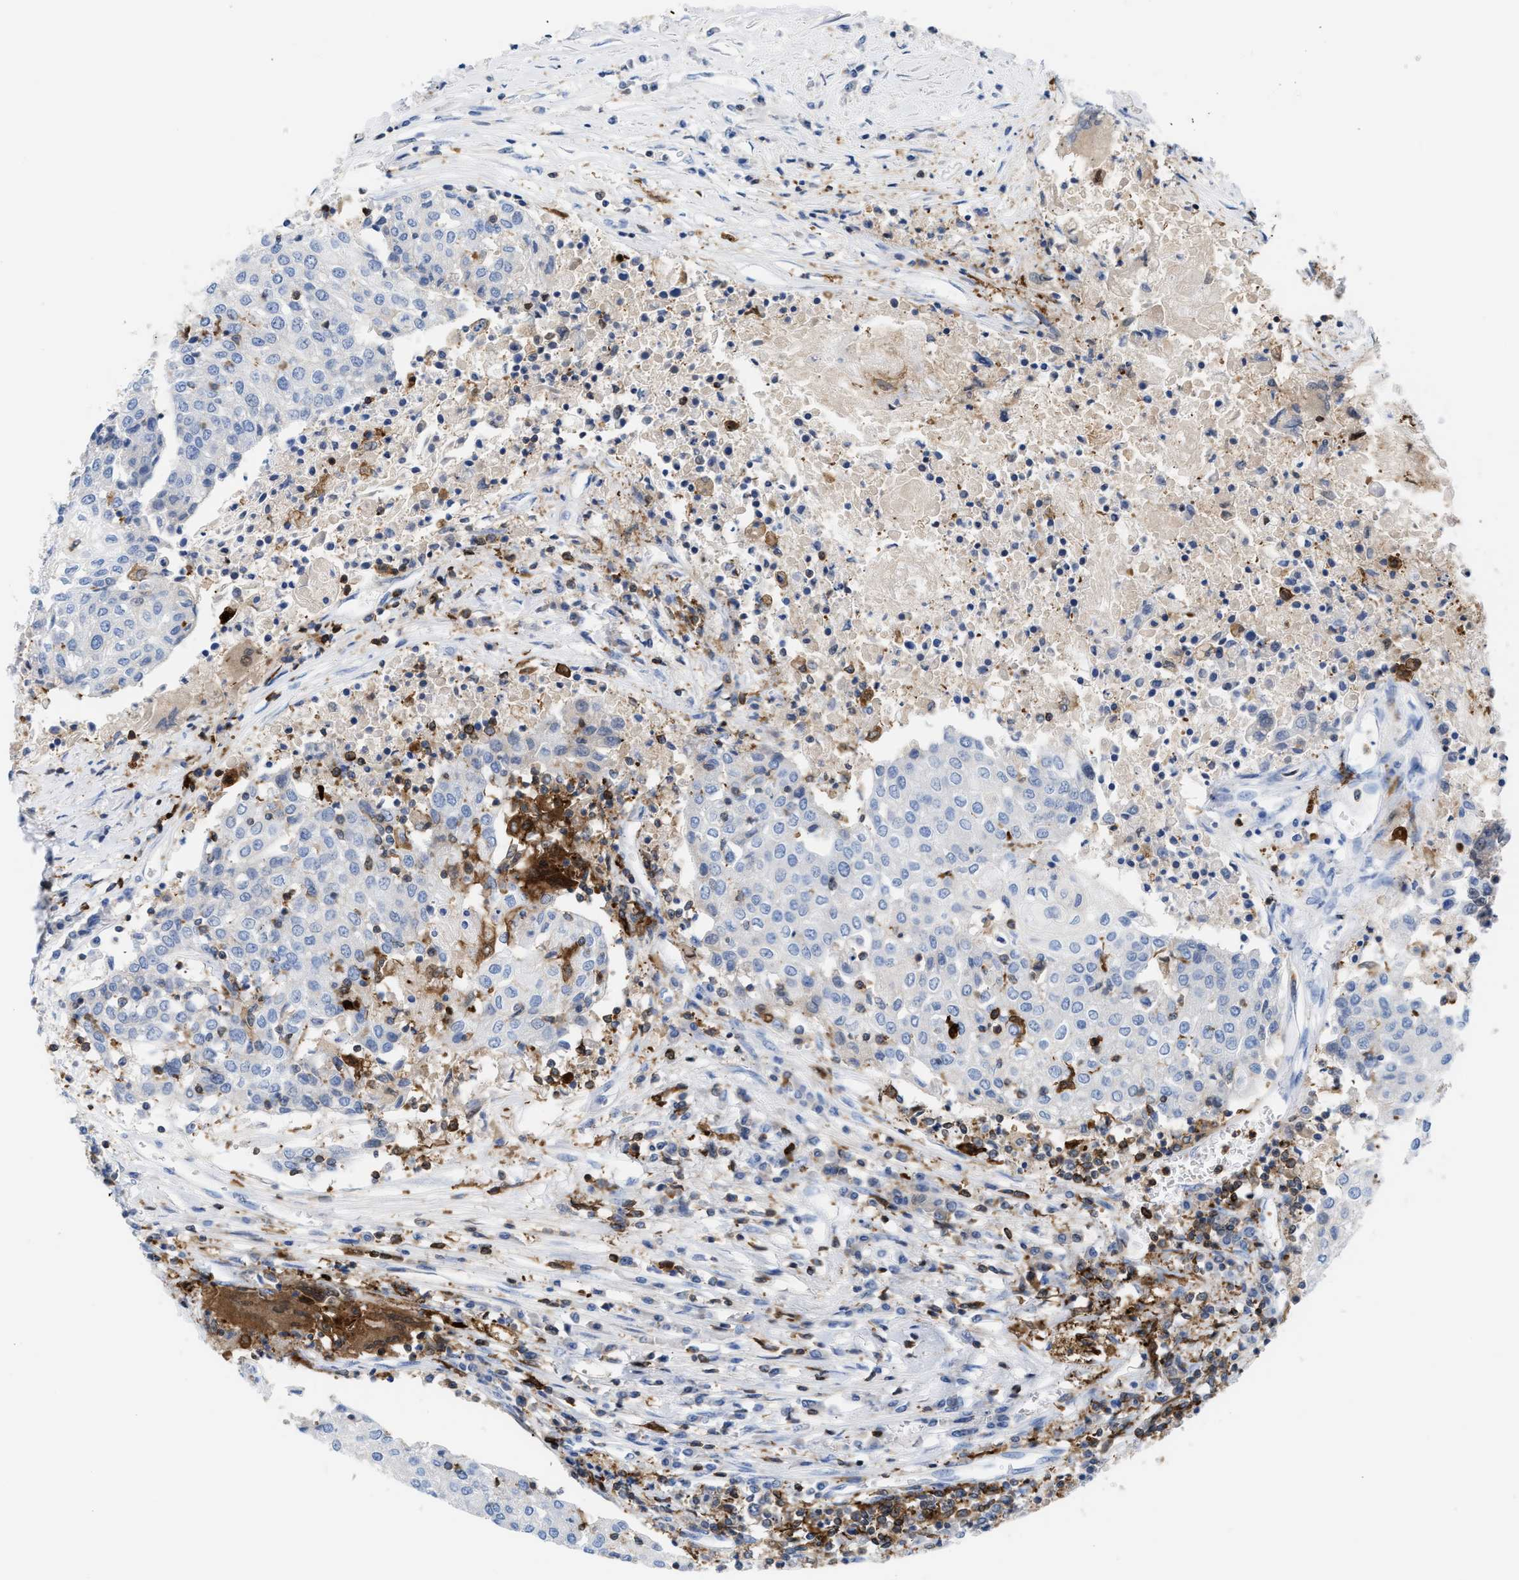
{"staining": {"intensity": "negative", "quantity": "none", "location": "none"}, "tissue": "urothelial cancer", "cell_type": "Tumor cells", "image_type": "cancer", "snomed": [{"axis": "morphology", "description": "Urothelial carcinoma, High grade"}, {"axis": "topography", "description": "Urinary bladder"}], "caption": "The immunohistochemistry (IHC) photomicrograph has no significant expression in tumor cells of urothelial carcinoma (high-grade) tissue. (DAB (3,3'-diaminobenzidine) immunohistochemistry (IHC), high magnification).", "gene": "LCP1", "patient": {"sex": "female", "age": 85}}